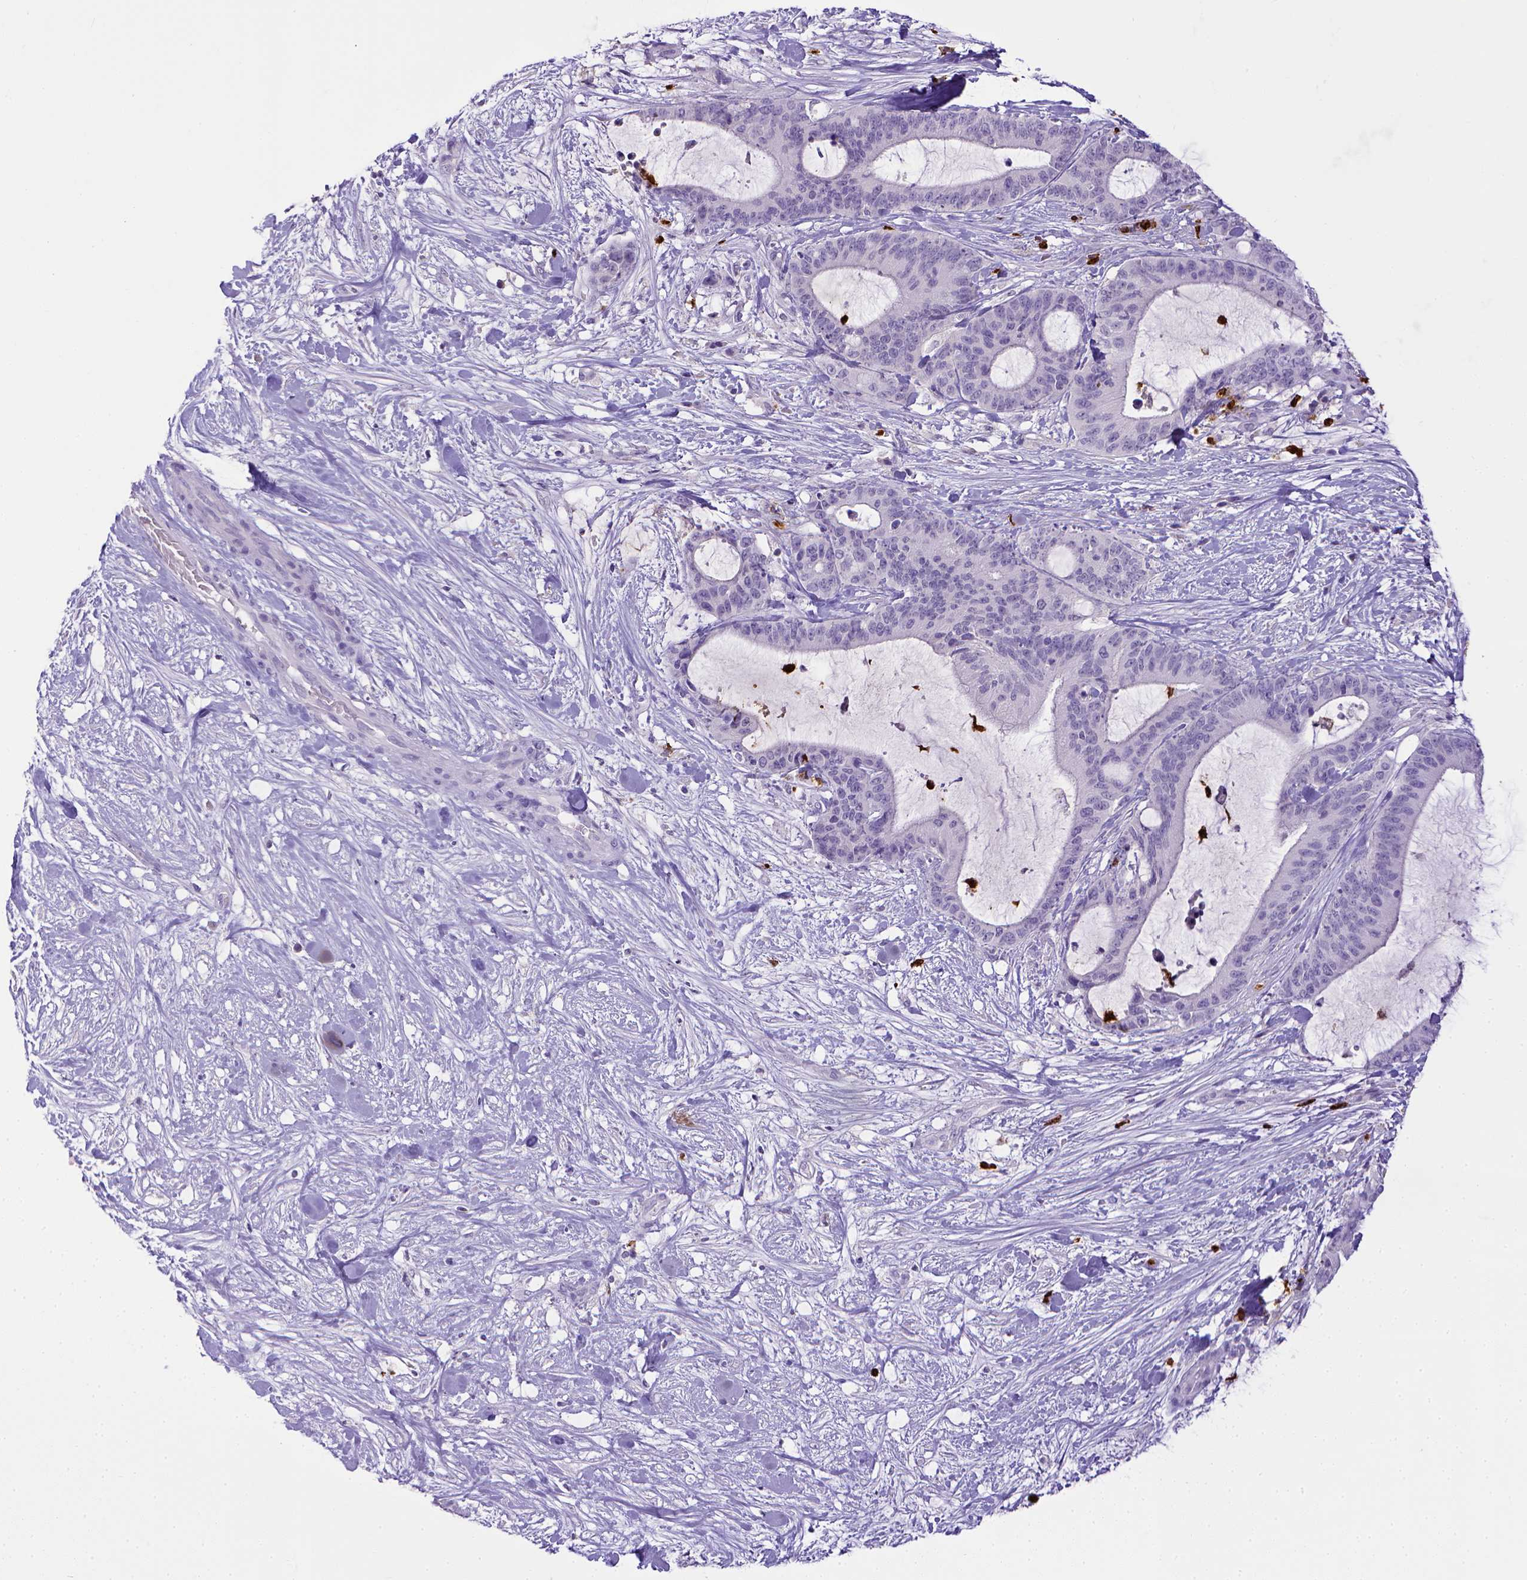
{"staining": {"intensity": "negative", "quantity": "none", "location": "none"}, "tissue": "liver cancer", "cell_type": "Tumor cells", "image_type": "cancer", "snomed": [{"axis": "morphology", "description": "Cholangiocarcinoma"}, {"axis": "topography", "description": "Liver"}], "caption": "IHC photomicrograph of neoplastic tissue: cholangiocarcinoma (liver) stained with DAB reveals no significant protein expression in tumor cells.", "gene": "ITGAM", "patient": {"sex": "female", "age": 73}}